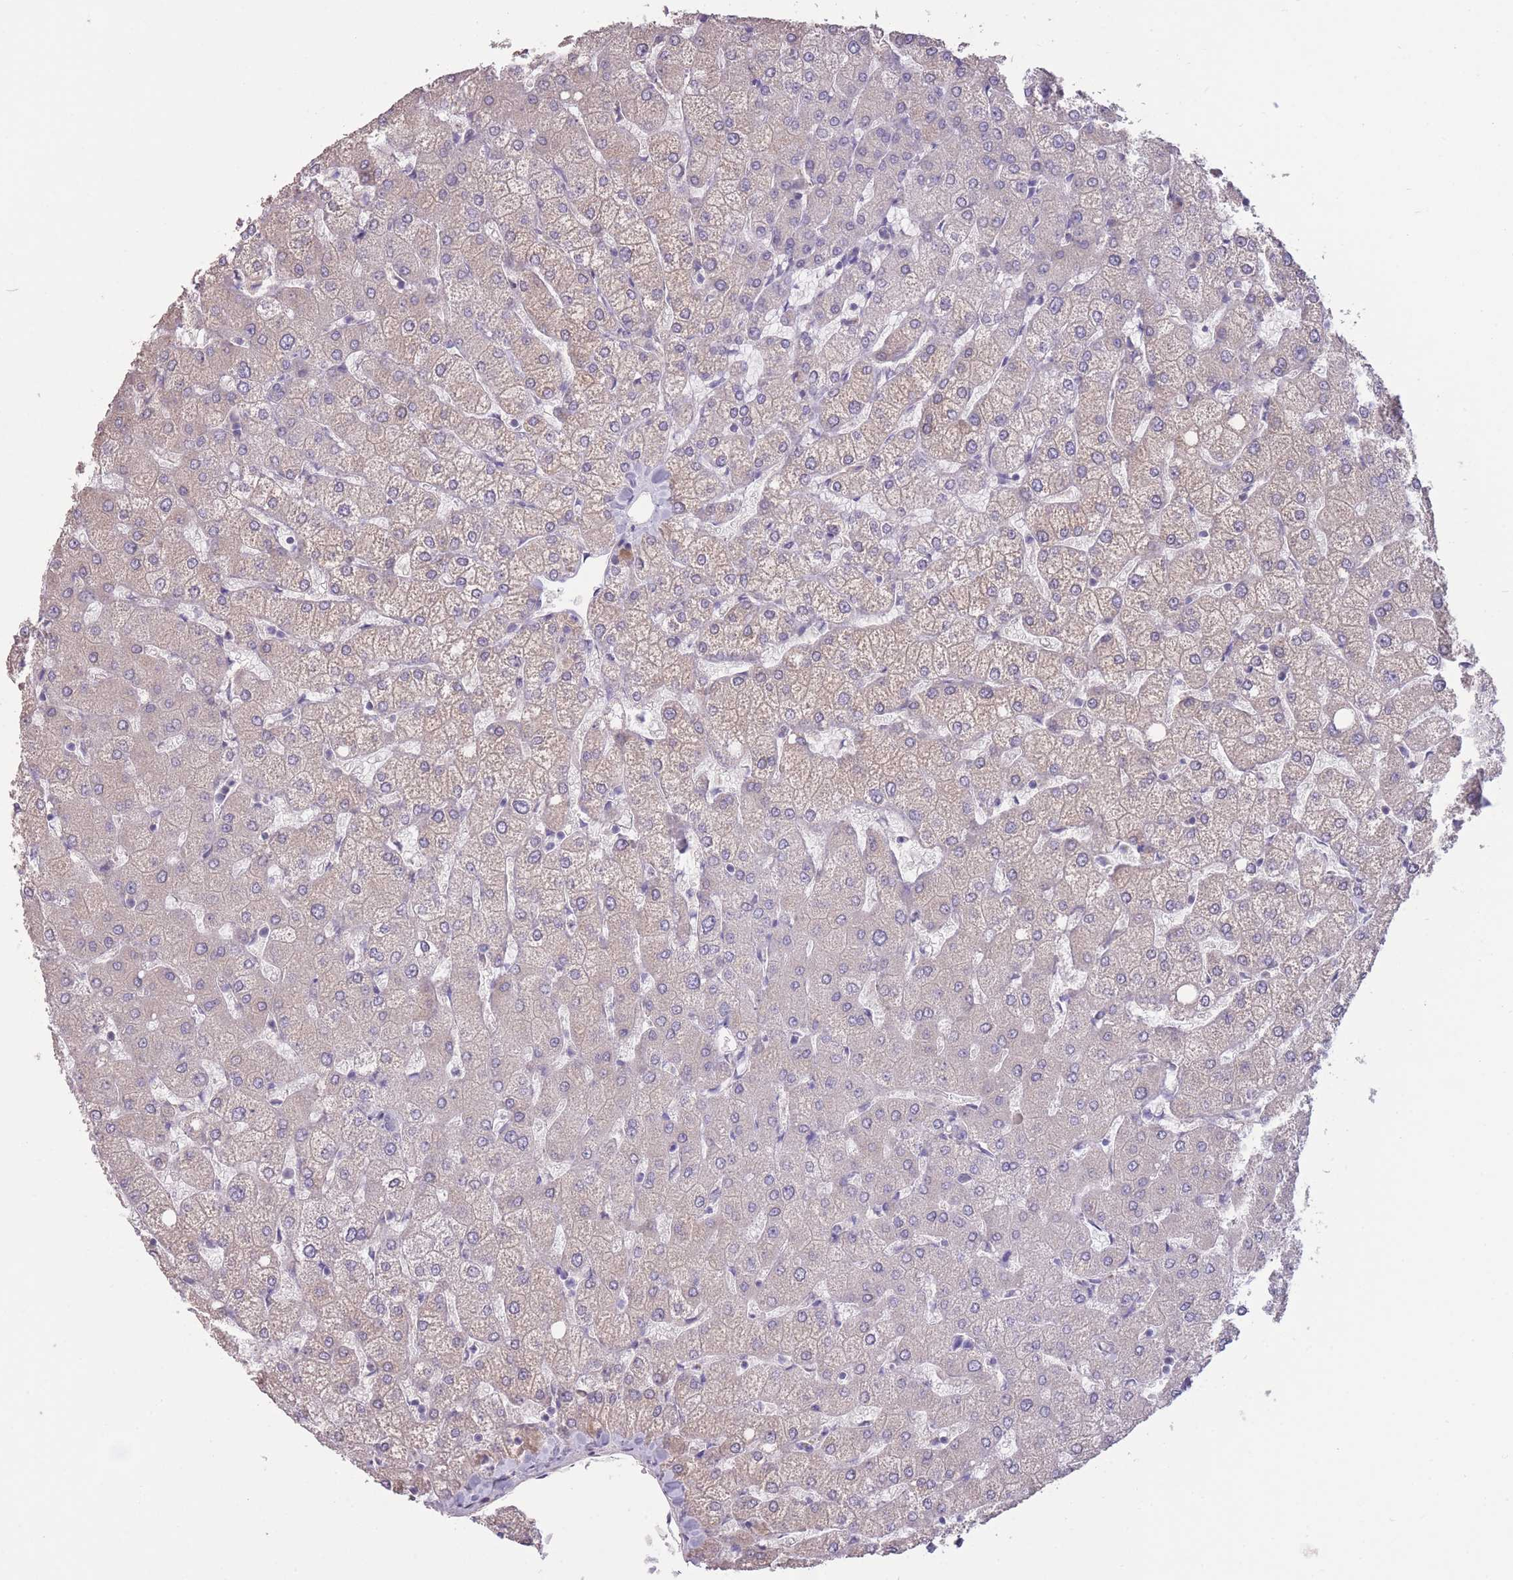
{"staining": {"intensity": "negative", "quantity": "none", "location": "none"}, "tissue": "liver", "cell_type": "Cholangiocytes", "image_type": "normal", "snomed": [{"axis": "morphology", "description": "Normal tissue, NOS"}, {"axis": "topography", "description": "Liver"}], "caption": "Human liver stained for a protein using IHC shows no positivity in cholangiocytes.", "gene": "RSPH10B2", "patient": {"sex": "female", "age": 54}}